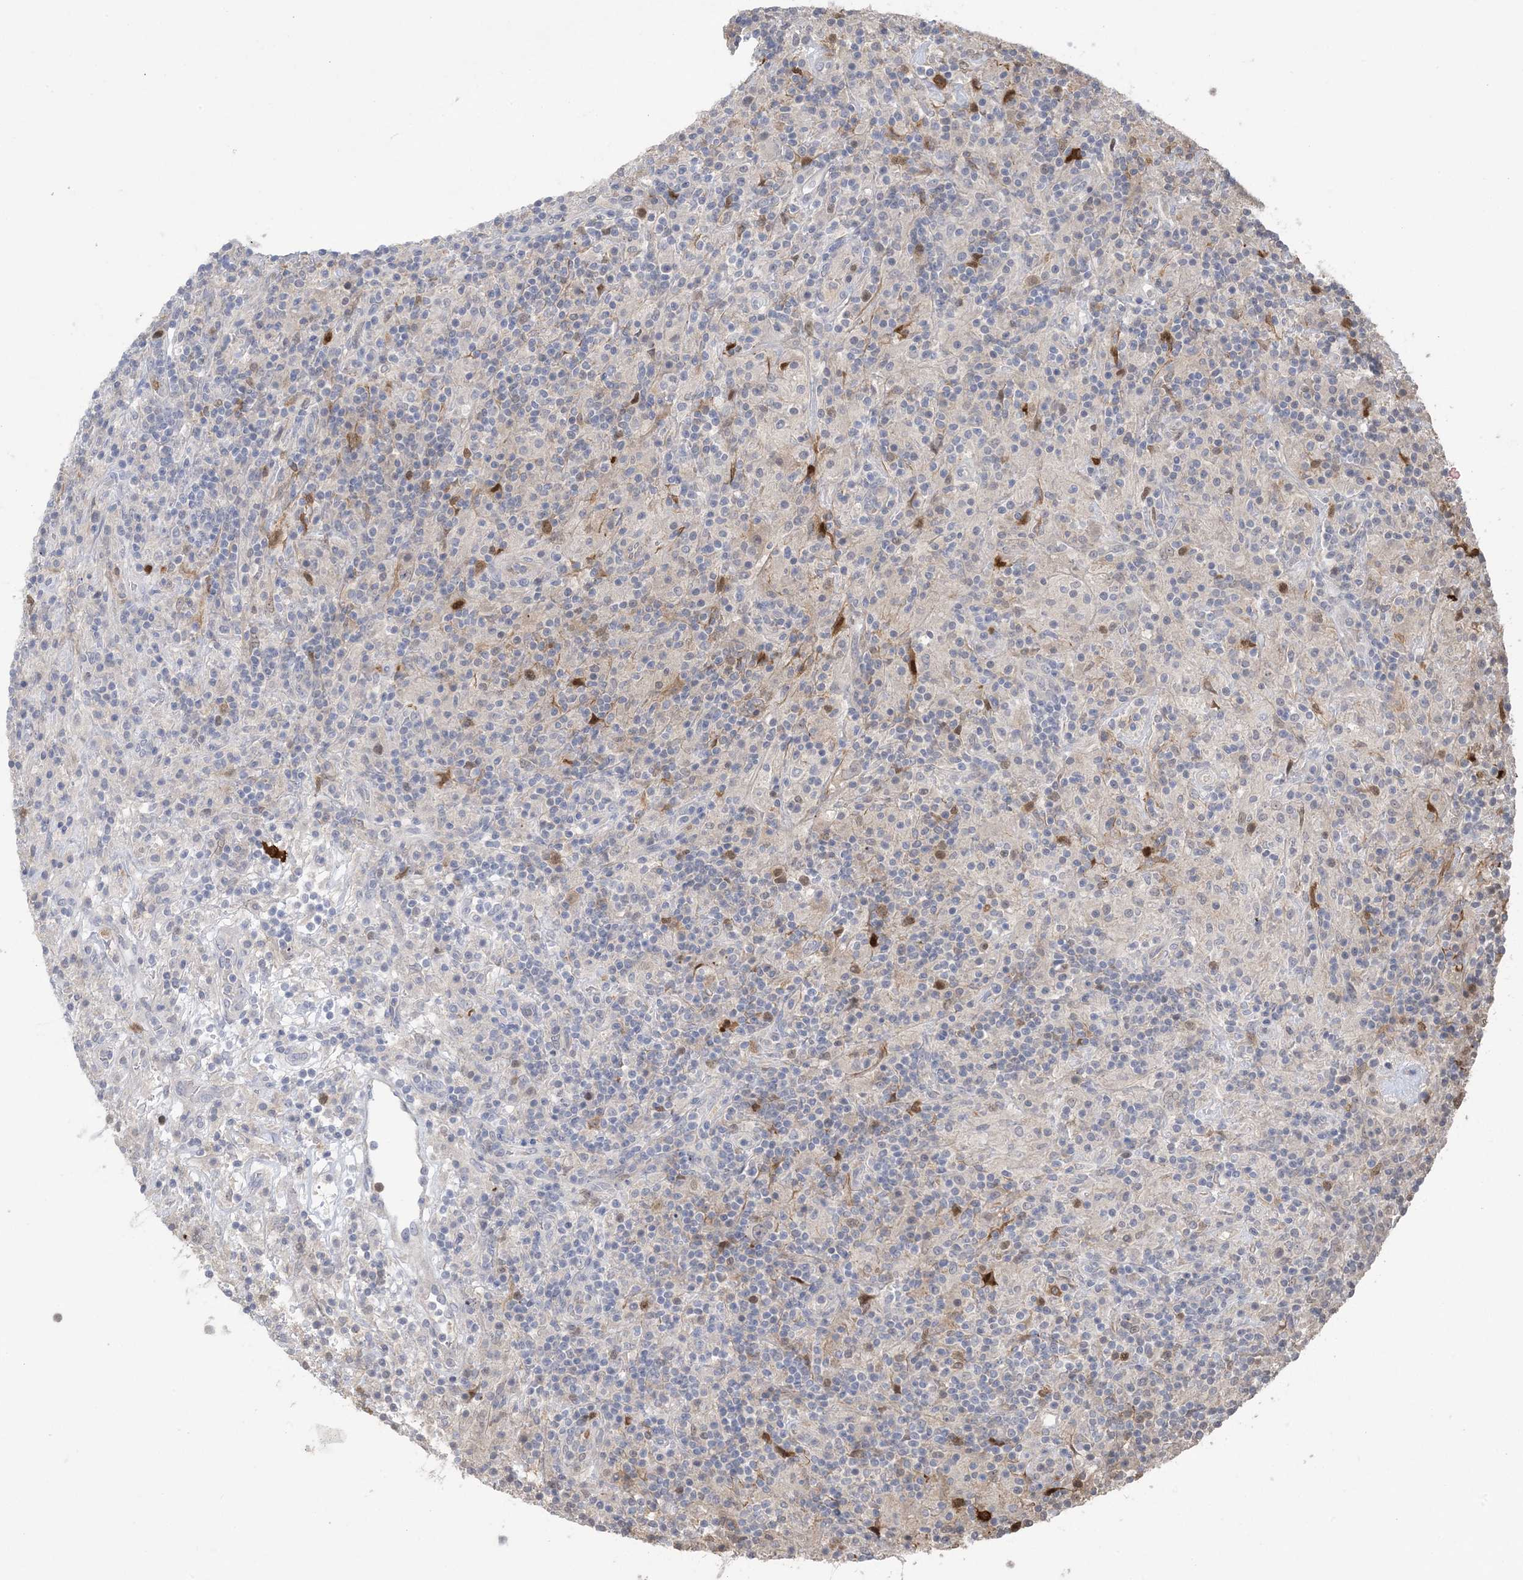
{"staining": {"intensity": "negative", "quantity": "none", "location": "none"}, "tissue": "lymphoma", "cell_type": "Tumor cells", "image_type": "cancer", "snomed": [{"axis": "morphology", "description": "Hodgkin's disease, NOS"}, {"axis": "topography", "description": "Lymph node"}], "caption": "Immunohistochemistry (IHC) photomicrograph of neoplastic tissue: lymphoma stained with DAB (3,3'-diaminobenzidine) shows no significant protein expression in tumor cells.", "gene": "HMGCS1", "patient": {"sex": "male", "age": 70}}